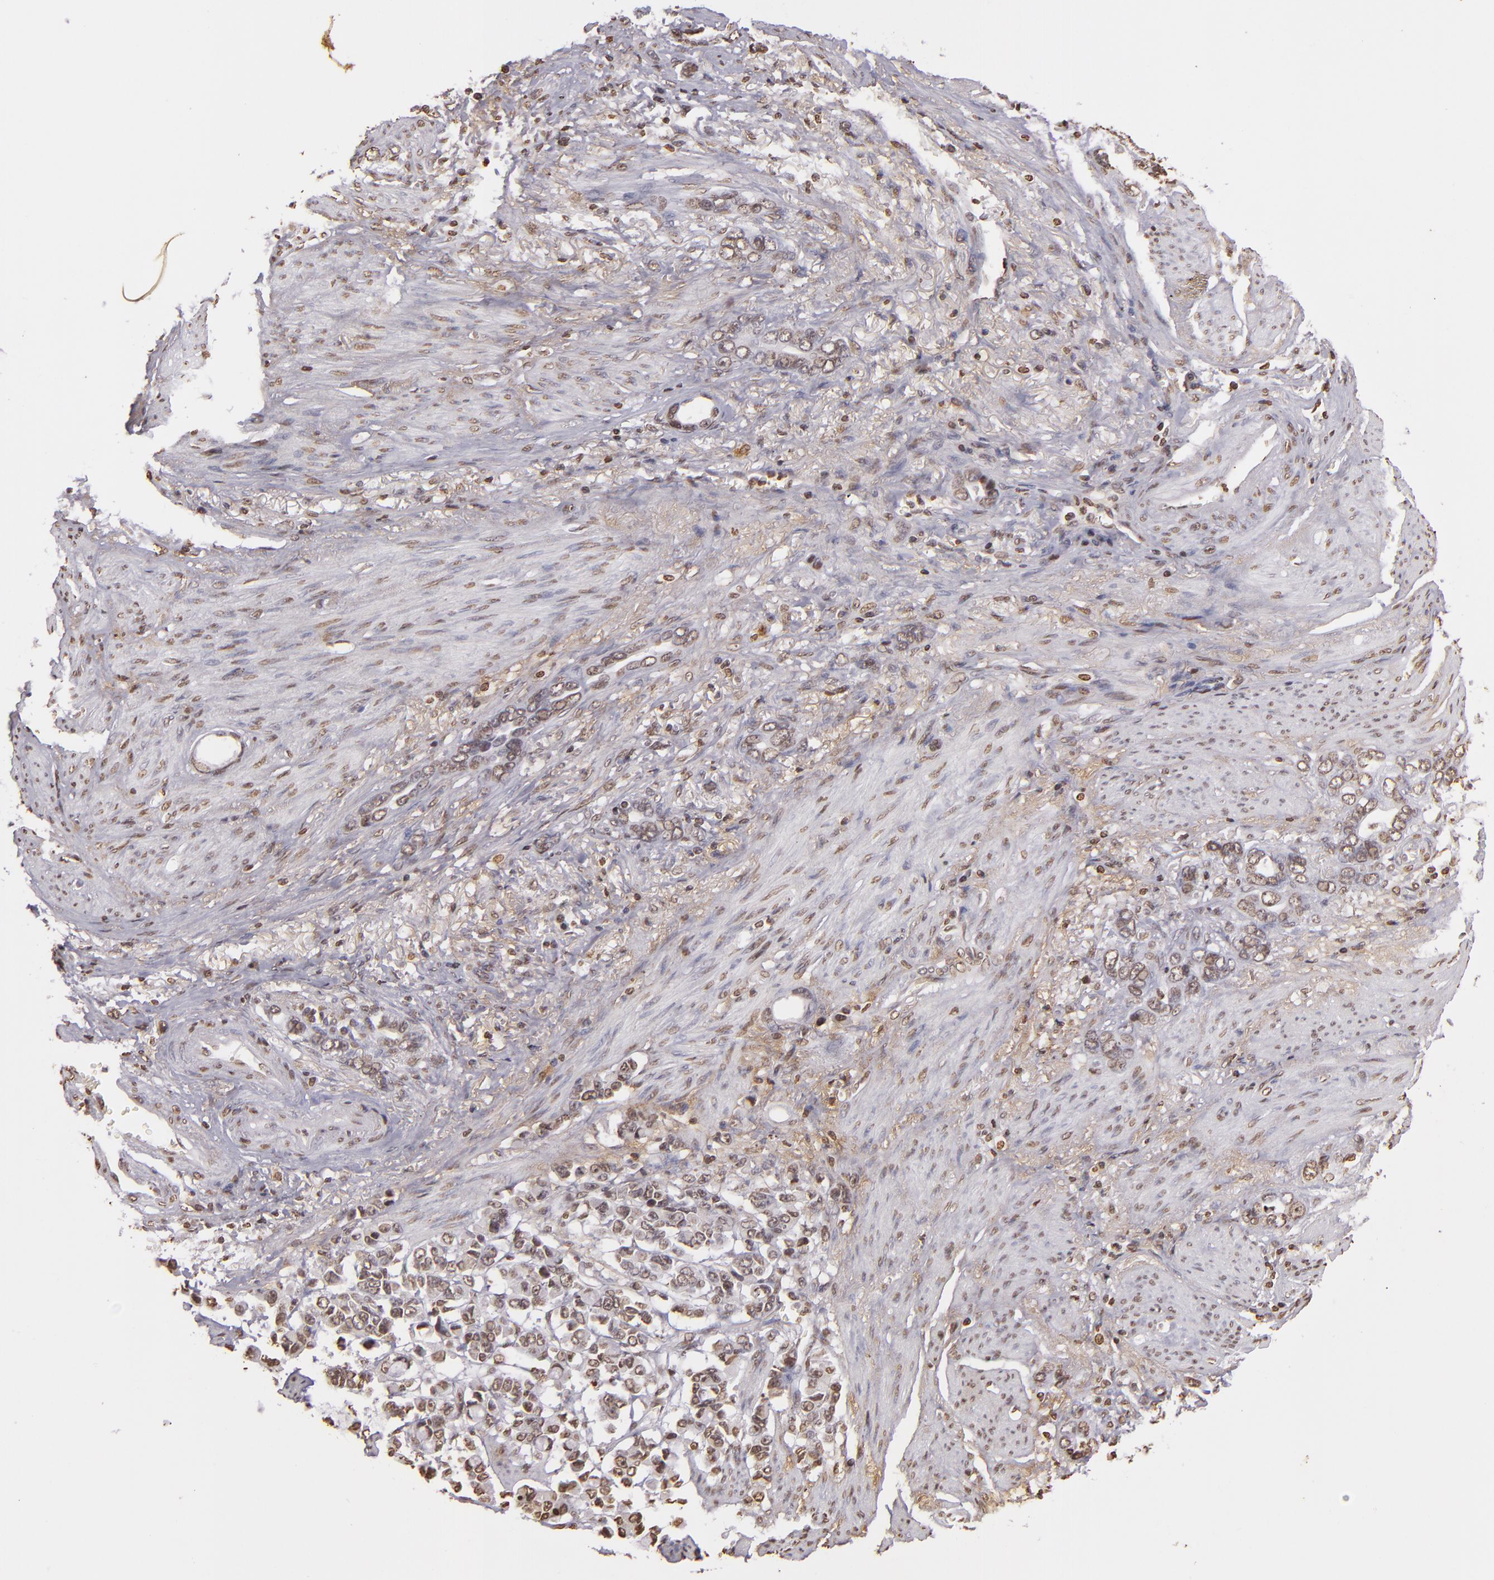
{"staining": {"intensity": "weak", "quantity": "<25%", "location": "nuclear"}, "tissue": "stomach cancer", "cell_type": "Tumor cells", "image_type": "cancer", "snomed": [{"axis": "morphology", "description": "Adenocarcinoma, NOS"}, {"axis": "topography", "description": "Stomach"}], "caption": "This photomicrograph is of stomach adenocarcinoma stained with immunohistochemistry (IHC) to label a protein in brown with the nuclei are counter-stained blue. There is no staining in tumor cells.", "gene": "THRB", "patient": {"sex": "male", "age": 78}}